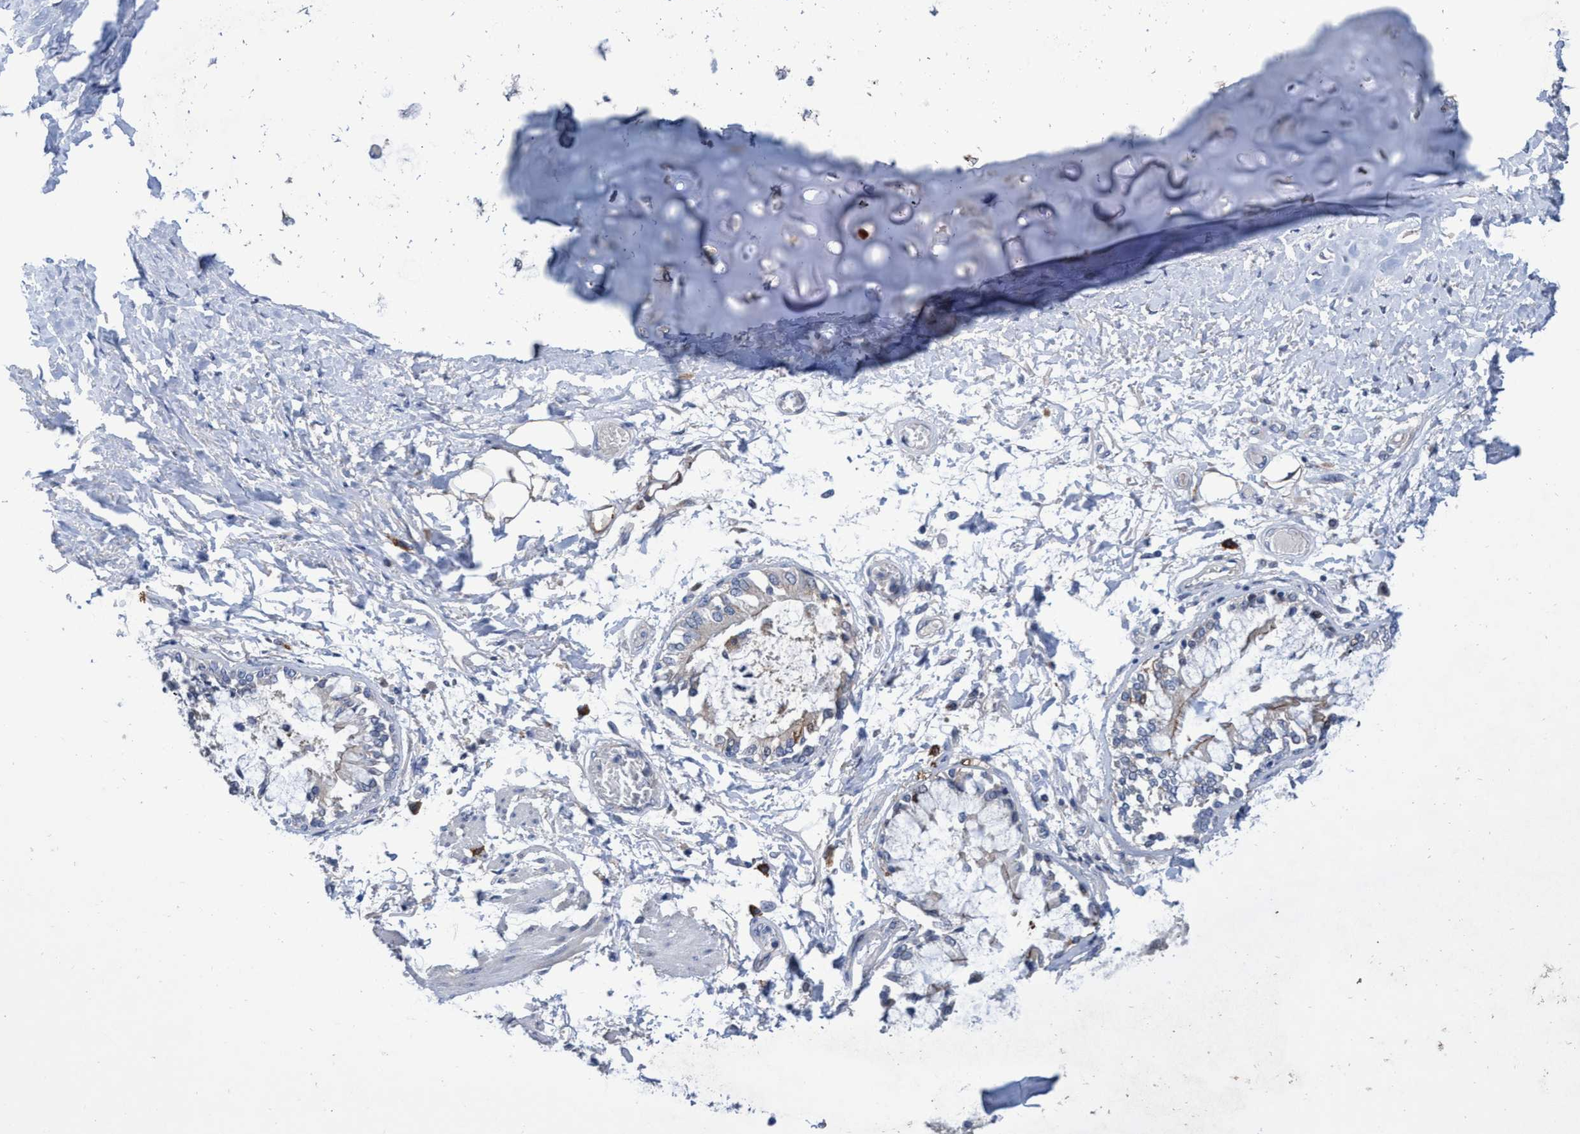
{"staining": {"intensity": "weak", "quantity": "<25%", "location": "cytoplasmic/membranous"}, "tissue": "lung cancer", "cell_type": "Tumor cells", "image_type": "cancer", "snomed": [{"axis": "morphology", "description": "Normal tissue, NOS"}, {"axis": "morphology", "description": "Squamous cell carcinoma, NOS"}, {"axis": "topography", "description": "Lymph node"}, {"axis": "topography", "description": "Cartilage tissue"}, {"axis": "topography", "description": "Bronchus"}, {"axis": "topography", "description": "Lung"}, {"axis": "topography", "description": "Peripheral nerve tissue"}], "caption": "High magnification brightfield microscopy of squamous cell carcinoma (lung) stained with DAB (3,3'-diaminobenzidine) (brown) and counterstained with hematoxylin (blue): tumor cells show no significant positivity. (DAB (3,3'-diaminobenzidine) IHC with hematoxylin counter stain).", "gene": "SVEP1", "patient": {"sex": "female", "age": 49}}